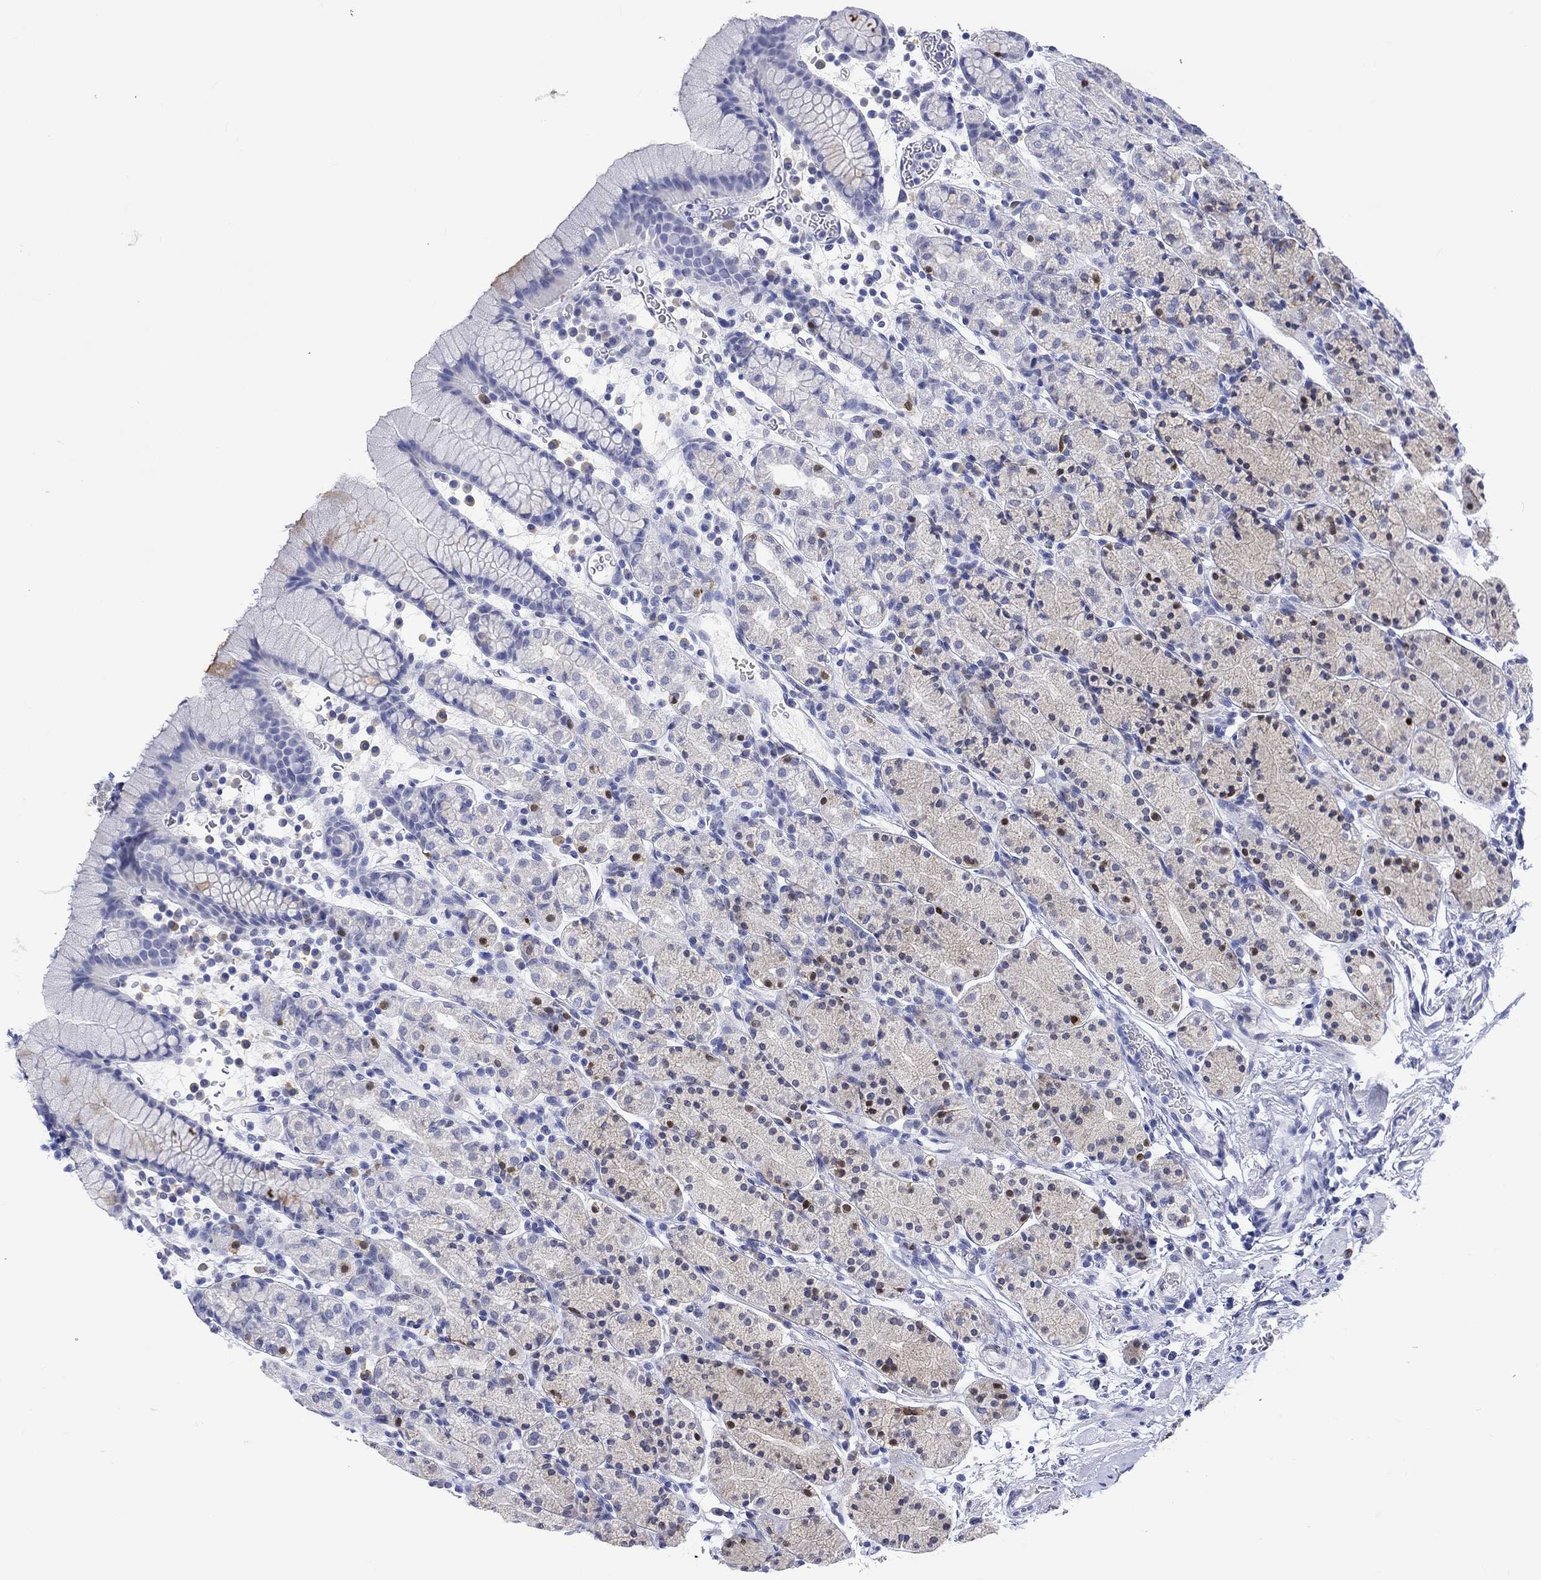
{"staining": {"intensity": "moderate", "quantity": "<25%", "location": "cytoplasmic/membranous,nuclear"}, "tissue": "stomach", "cell_type": "Glandular cells", "image_type": "normal", "snomed": [{"axis": "morphology", "description": "Normal tissue, NOS"}, {"axis": "topography", "description": "Stomach, upper"}, {"axis": "topography", "description": "Stomach"}], "caption": "Stomach stained with a brown dye shows moderate cytoplasmic/membranous,nuclear positive staining in about <25% of glandular cells.", "gene": "MSI1", "patient": {"sex": "male", "age": 62}}